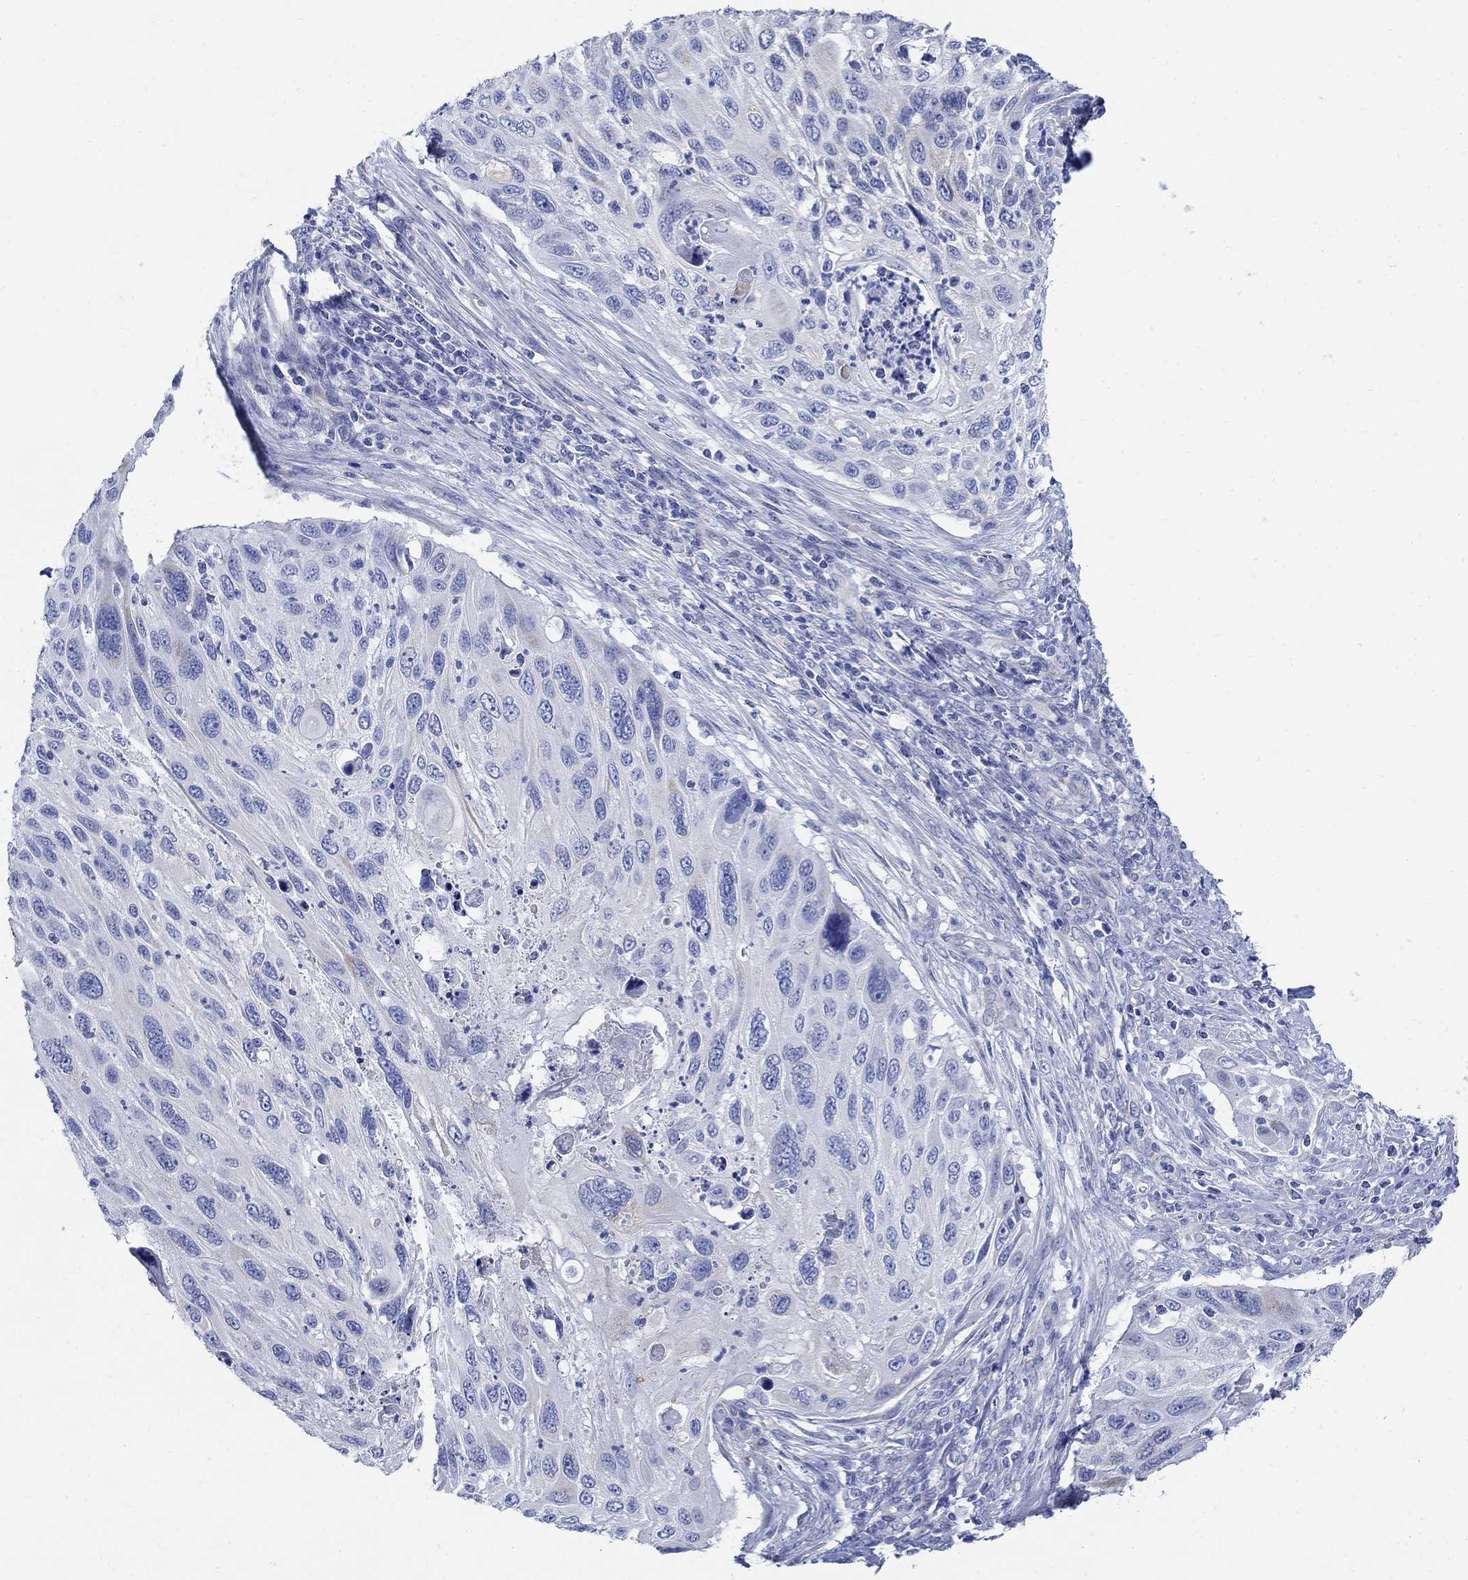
{"staining": {"intensity": "negative", "quantity": "none", "location": "none"}, "tissue": "cervical cancer", "cell_type": "Tumor cells", "image_type": "cancer", "snomed": [{"axis": "morphology", "description": "Squamous cell carcinoma, NOS"}, {"axis": "topography", "description": "Cervix"}], "caption": "Tumor cells are negative for brown protein staining in cervical cancer (squamous cell carcinoma).", "gene": "ZDHHC14", "patient": {"sex": "female", "age": 70}}